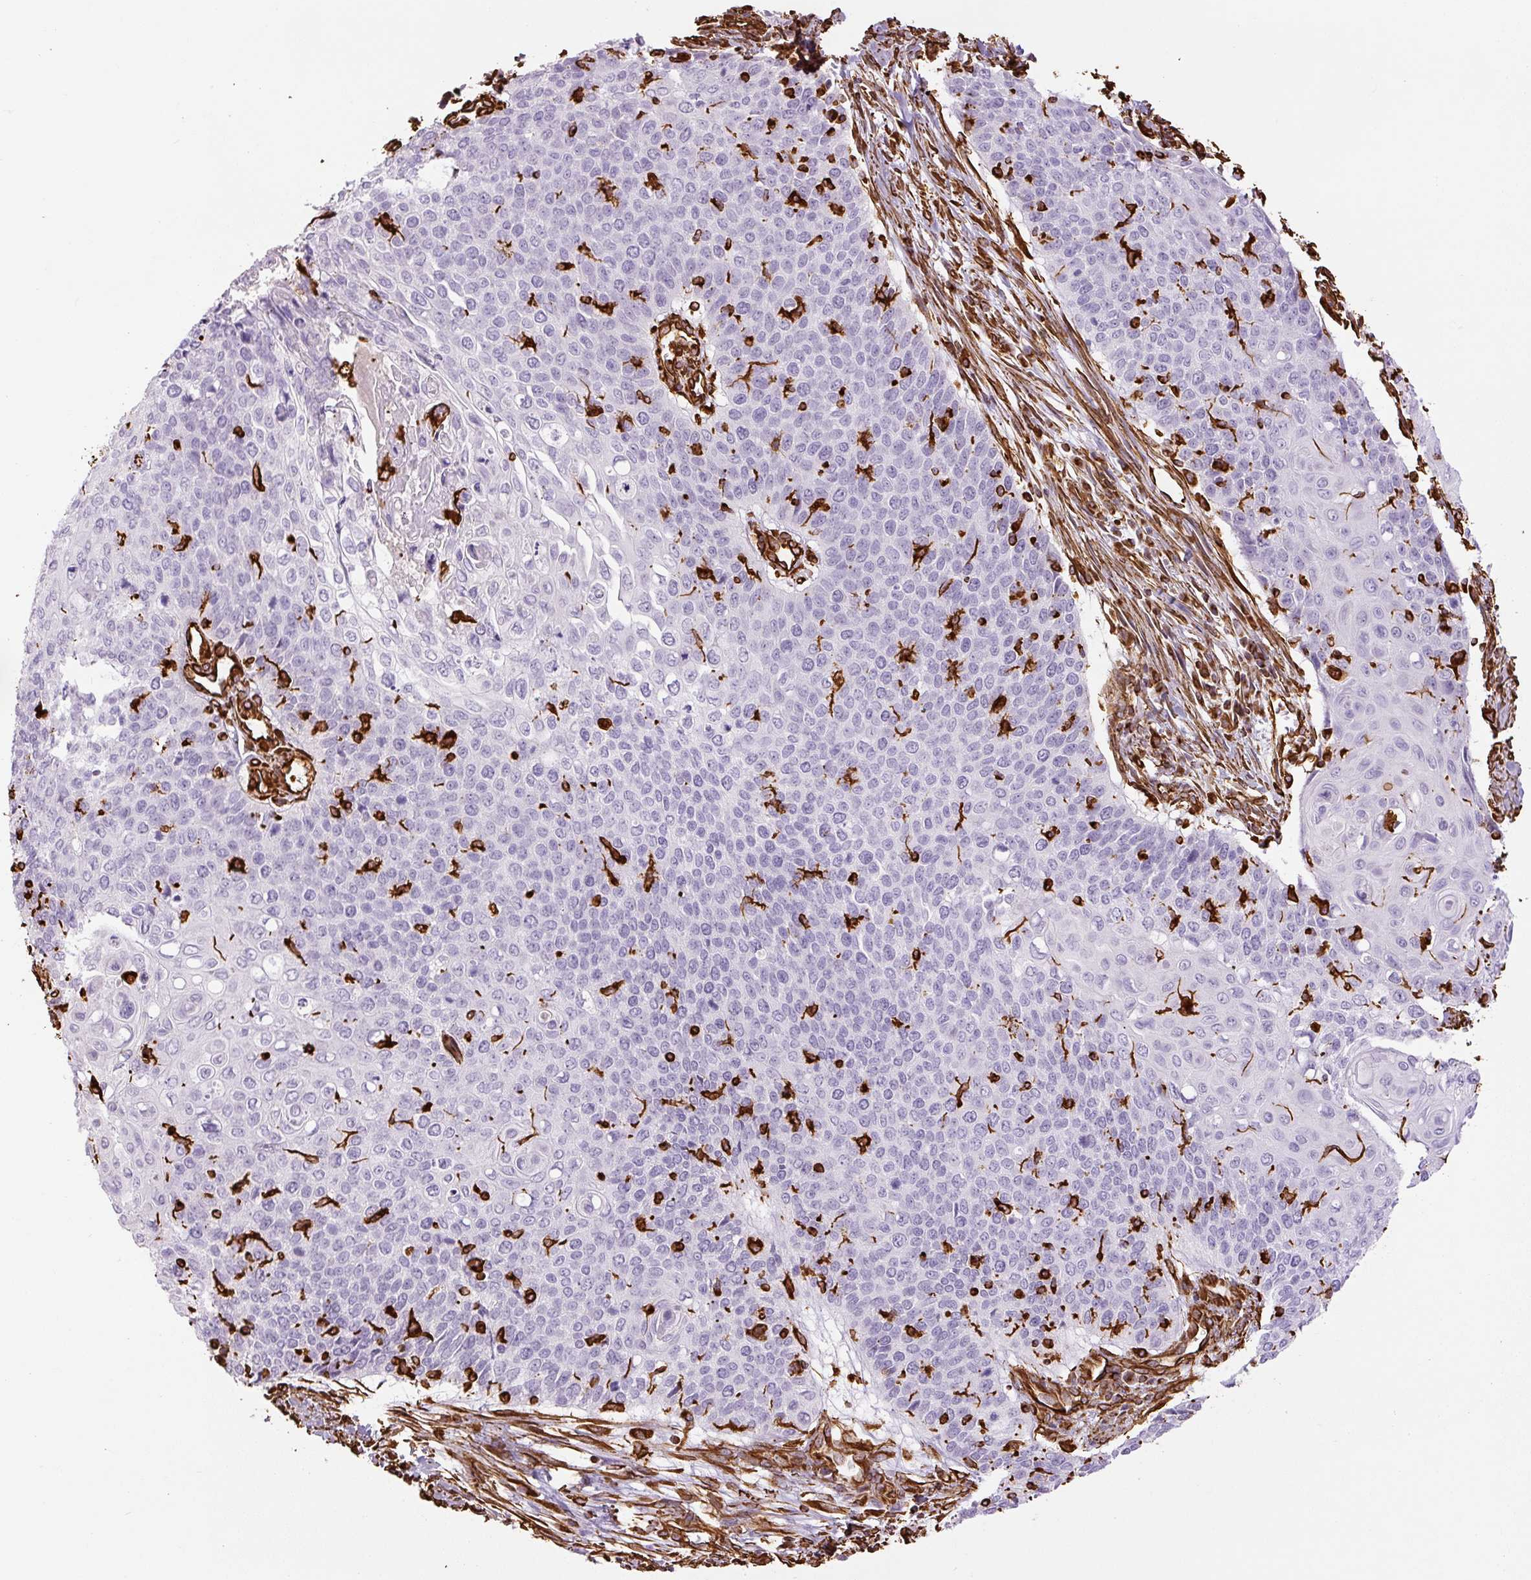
{"staining": {"intensity": "negative", "quantity": "none", "location": "none"}, "tissue": "cervical cancer", "cell_type": "Tumor cells", "image_type": "cancer", "snomed": [{"axis": "morphology", "description": "Squamous cell carcinoma, NOS"}, {"axis": "topography", "description": "Cervix"}], "caption": "Immunohistochemical staining of squamous cell carcinoma (cervical) shows no significant expression in tumor cells.", "gene": "VIM", "patient": {"sex": "female", "age": 39}}